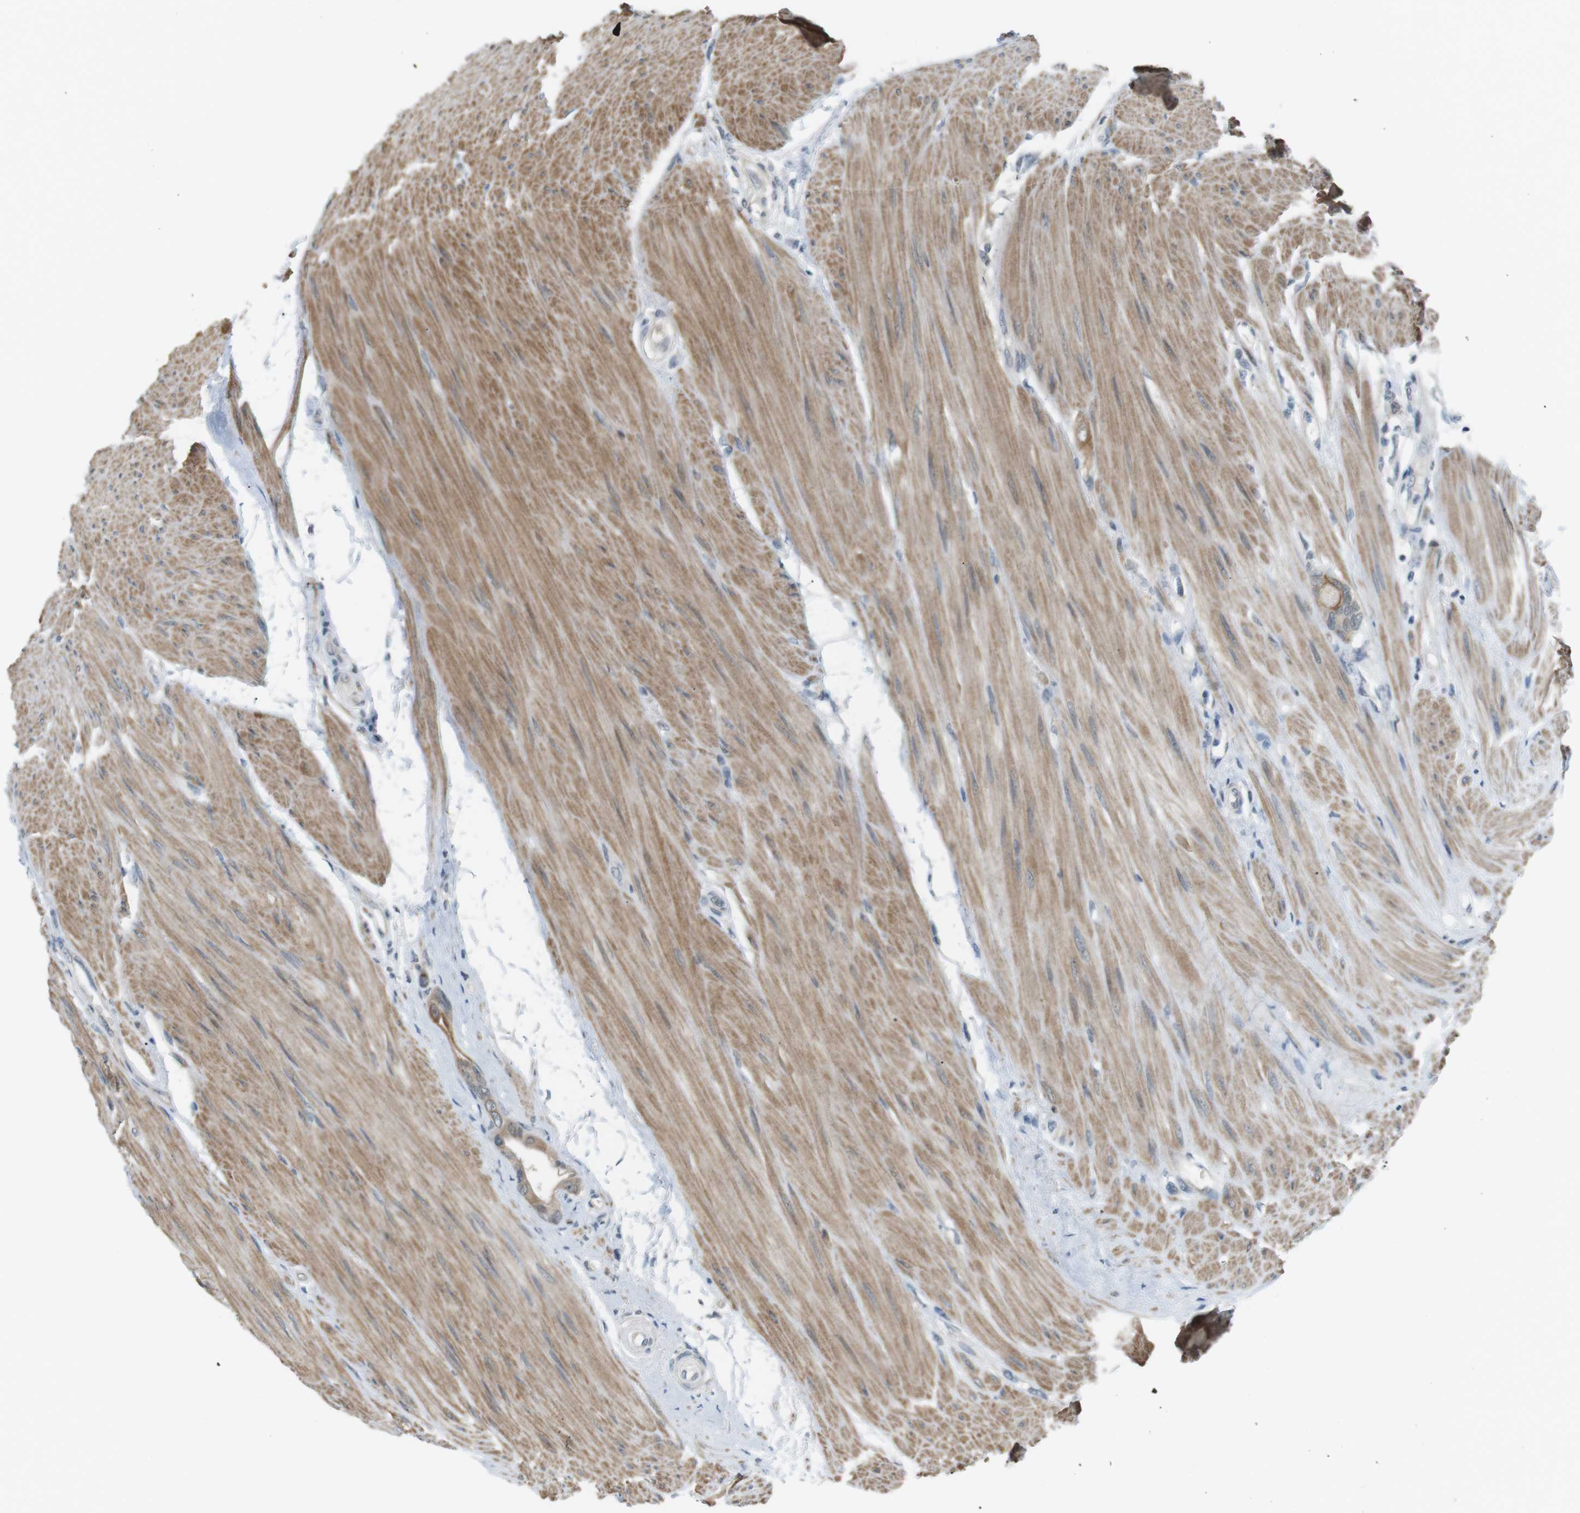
{"staining": {"intensity": "weak", "quantity": ">75%", "location": "cytoplasmic/membranous"}, "tissue": "colorectal cancer", "cell_type": "Tumor cells", "image_type": "cancer", "snomed": [{"axis": "morphology", "description": "Adenocarcinoma, NOS"}, {"axis": "topography", "description": "Rectum"}], "caption": "Human colorectal cancer (adenocarcinoma) stained with a protein marker exhibits weak staining in tumor cells.", "gene": "RTN3", "patient": {"sex": "male", "age": 51}}